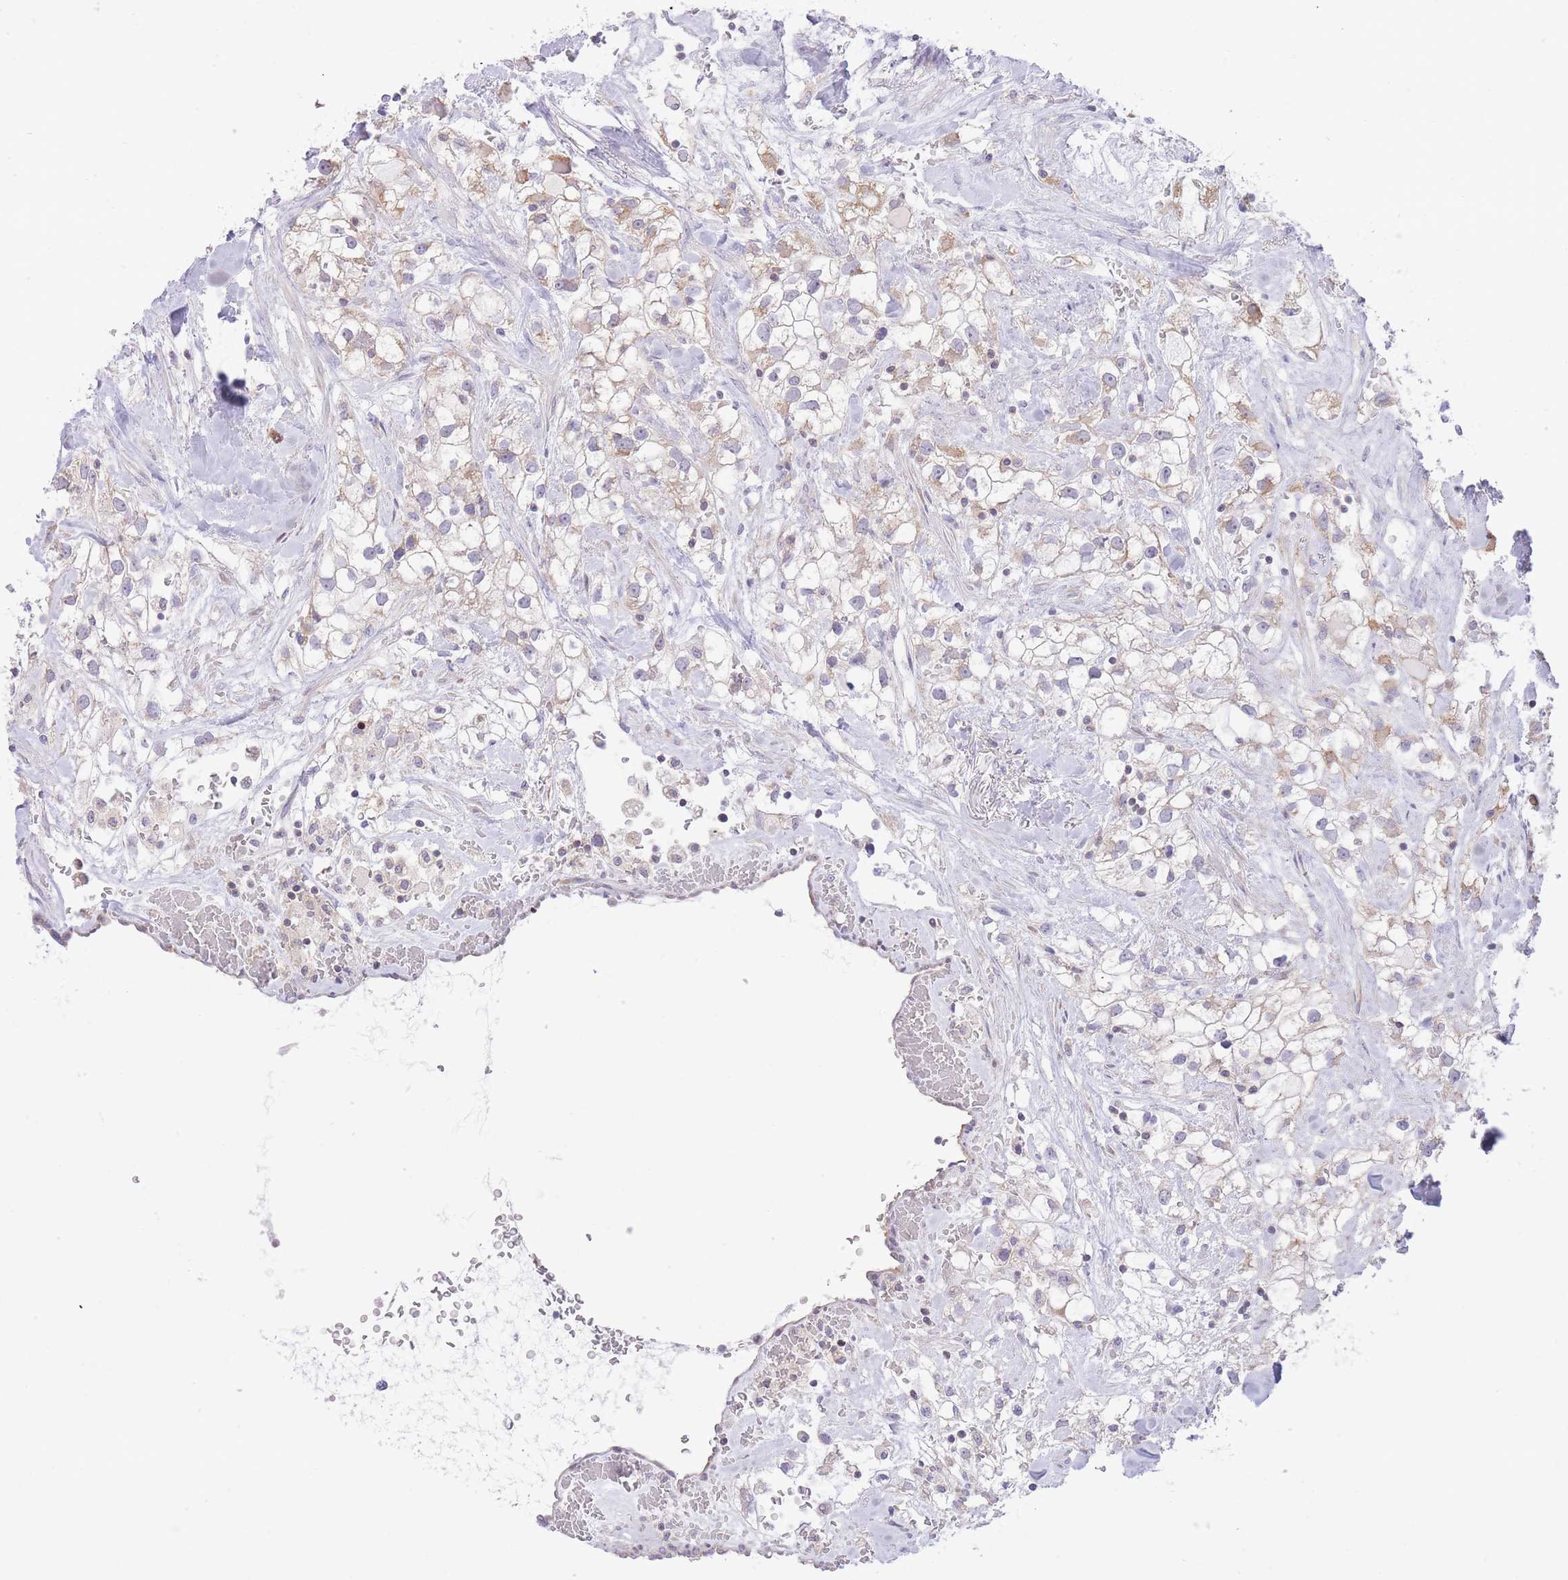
{"staining": {"intensity": "weak", "quantity": "25%-75%", "location": "cytoplasmic/membranous"}, "tissue": "renal cancer", "cell_type": "Tumor cells", "image_type": "cancer", "snomed": [{"axis": "morphology", "description": "Adenocarcinoma, NOS"}, {"axis": "topography", "description": "Kidney"}], "caption": "IHC (DAB (3,3'-diaminobenzidine)) staining of human renal cancer shows weak cytoplasmic/membranous protein expression in approximately 25%-75% of tumor cells.", "gene": "BOLA2B", "patient": {"sex": "male", "age": 59}}